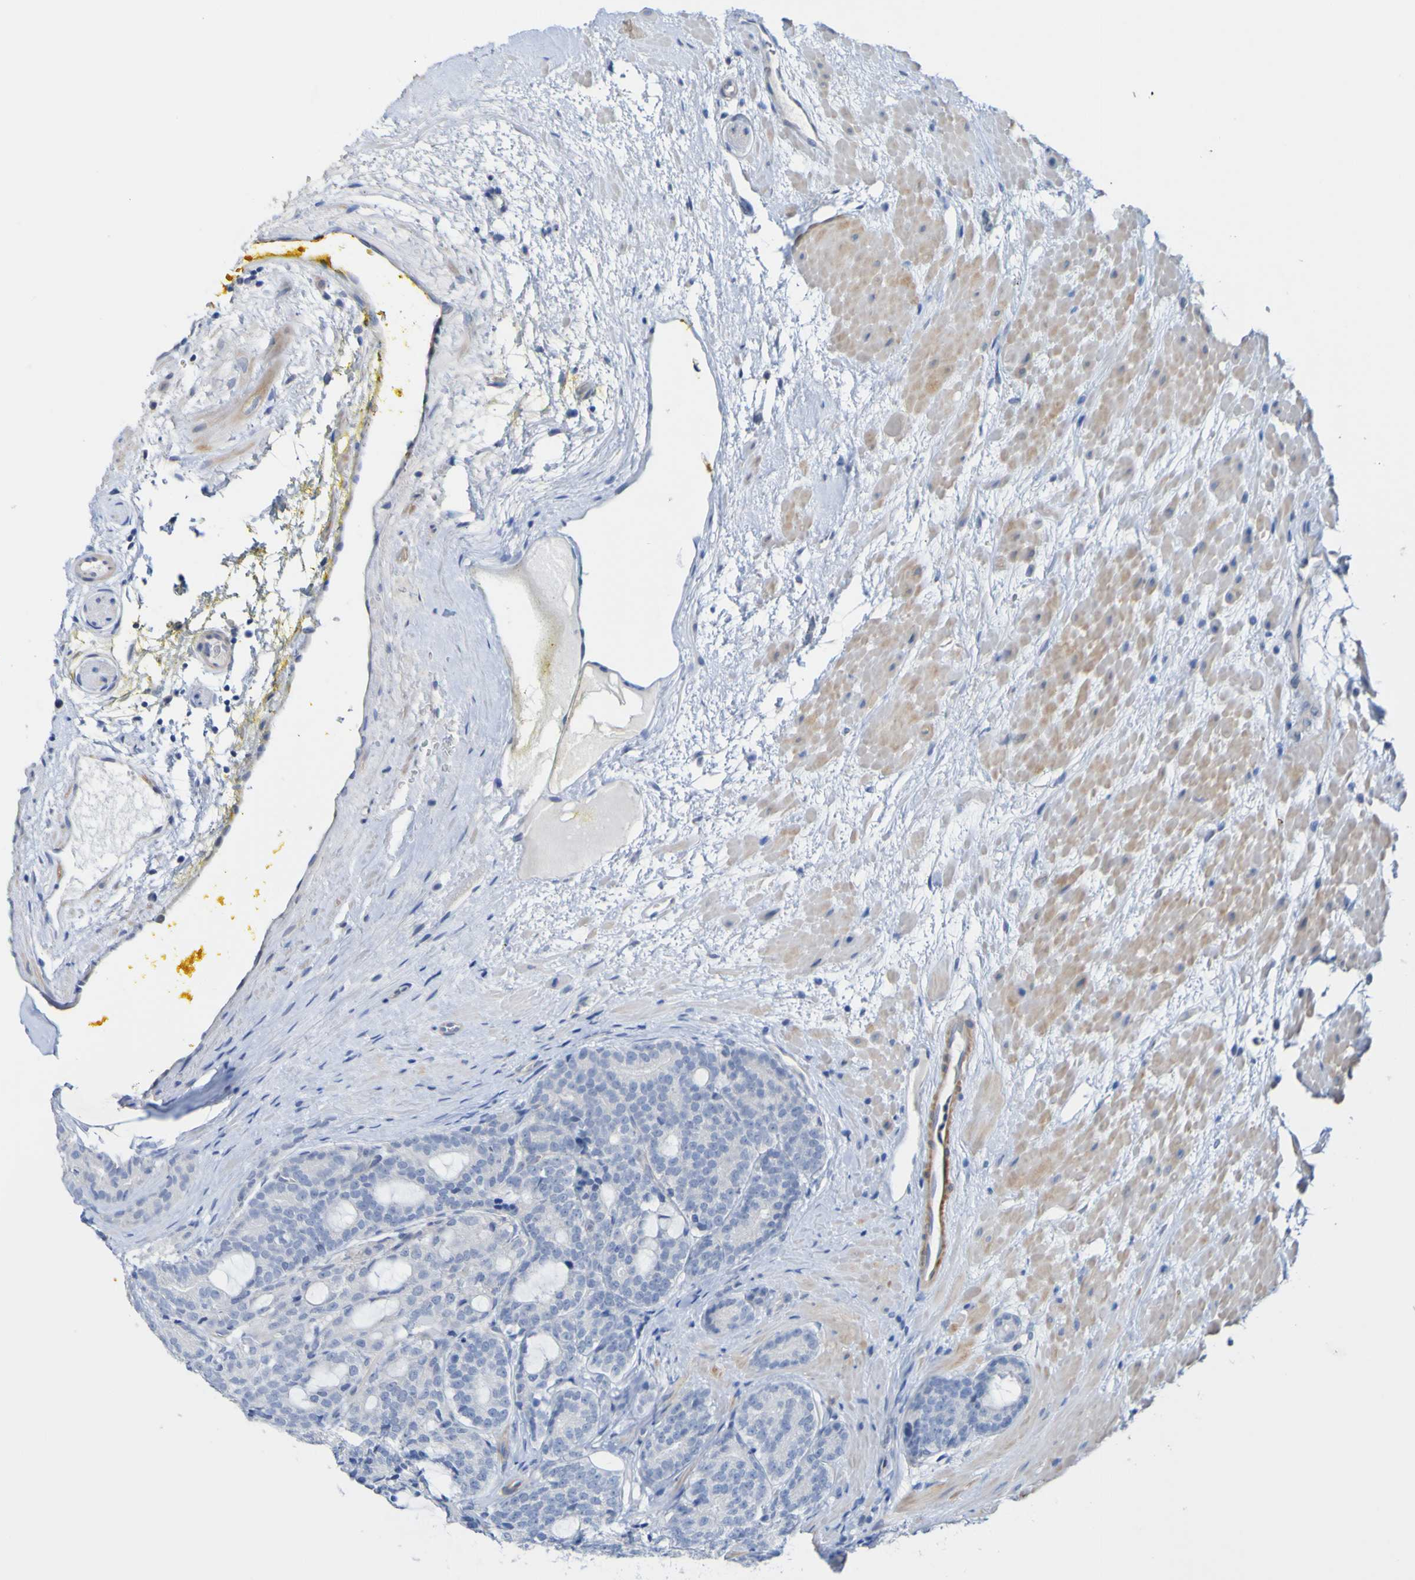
{"staining": {"intensity": "negative", "quantity": "none", "location": "none"}, "tissue": "prostate cancer", "cell_type": "Tumor cells", "image_type": "cancer", "snomed": [{"axis": "morphology", "description": "Adenocarcinoma, High grade"}, {"axis": "topography", "description": "Prostate"}], "caption": "Immunohistochemical staining of human prostate cancer reveals no significant staining in tumor cells.", "gene": "ACMSD", "patient": {"sex": "male", "age": 61}}